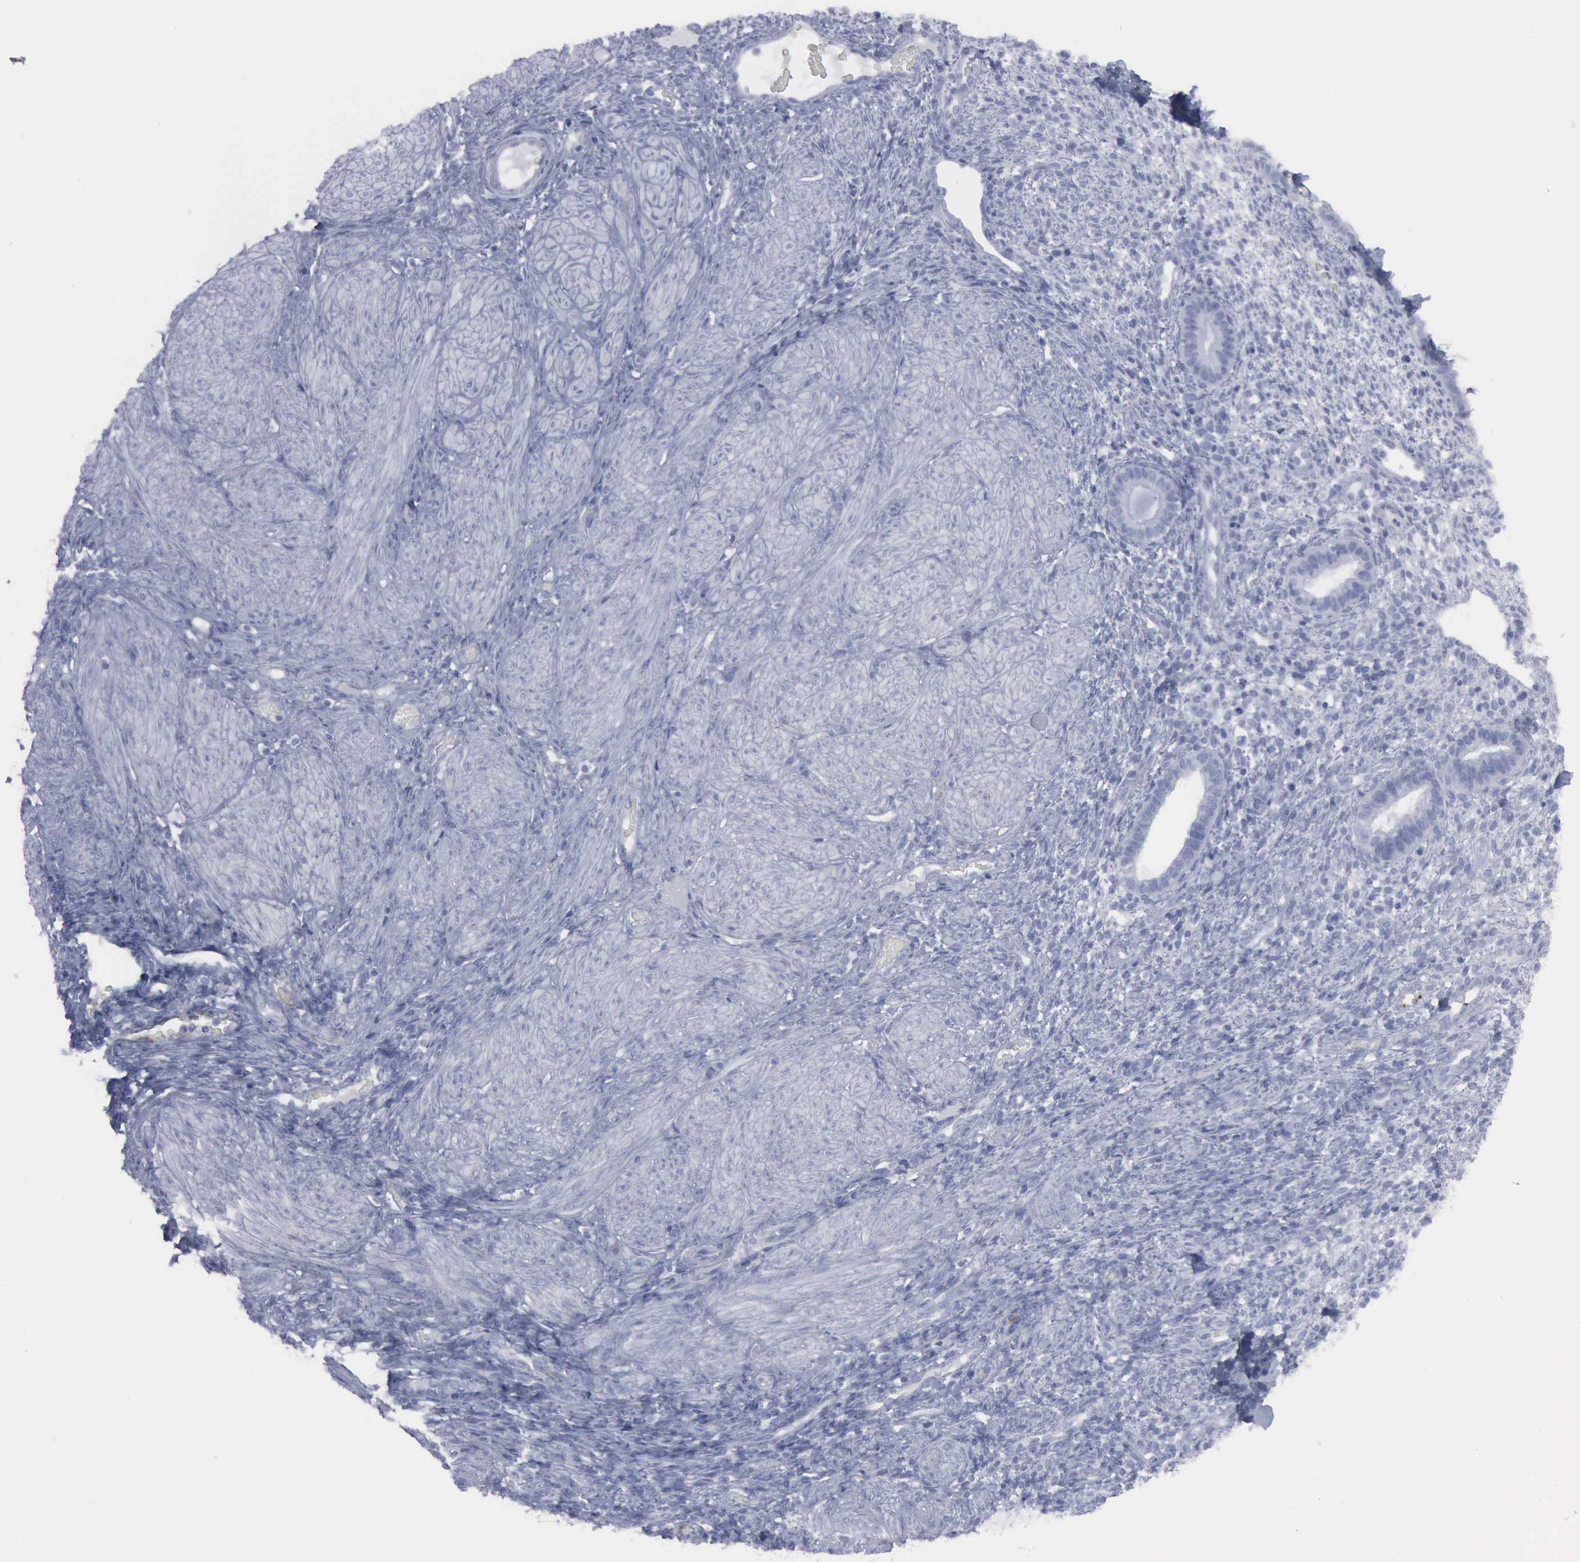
{"staining": {"intensity": "negative", "quantity": "none", "location": "none"}, "tissue": "endometrium", "cell_type": "Cells in endometrial stroma", "image_type": "normal", "snomed": [{"axis": "morphology", "description": "Normal tissue, NOS"}, {"axis": "topography", "description": "Endometrium"}], "caption": "Image shows no significant protein staining in cells in endometrial stroma of normal endometrium.", "gene": "VCAM1", "patient": {"sex": "female", "age": 72}}